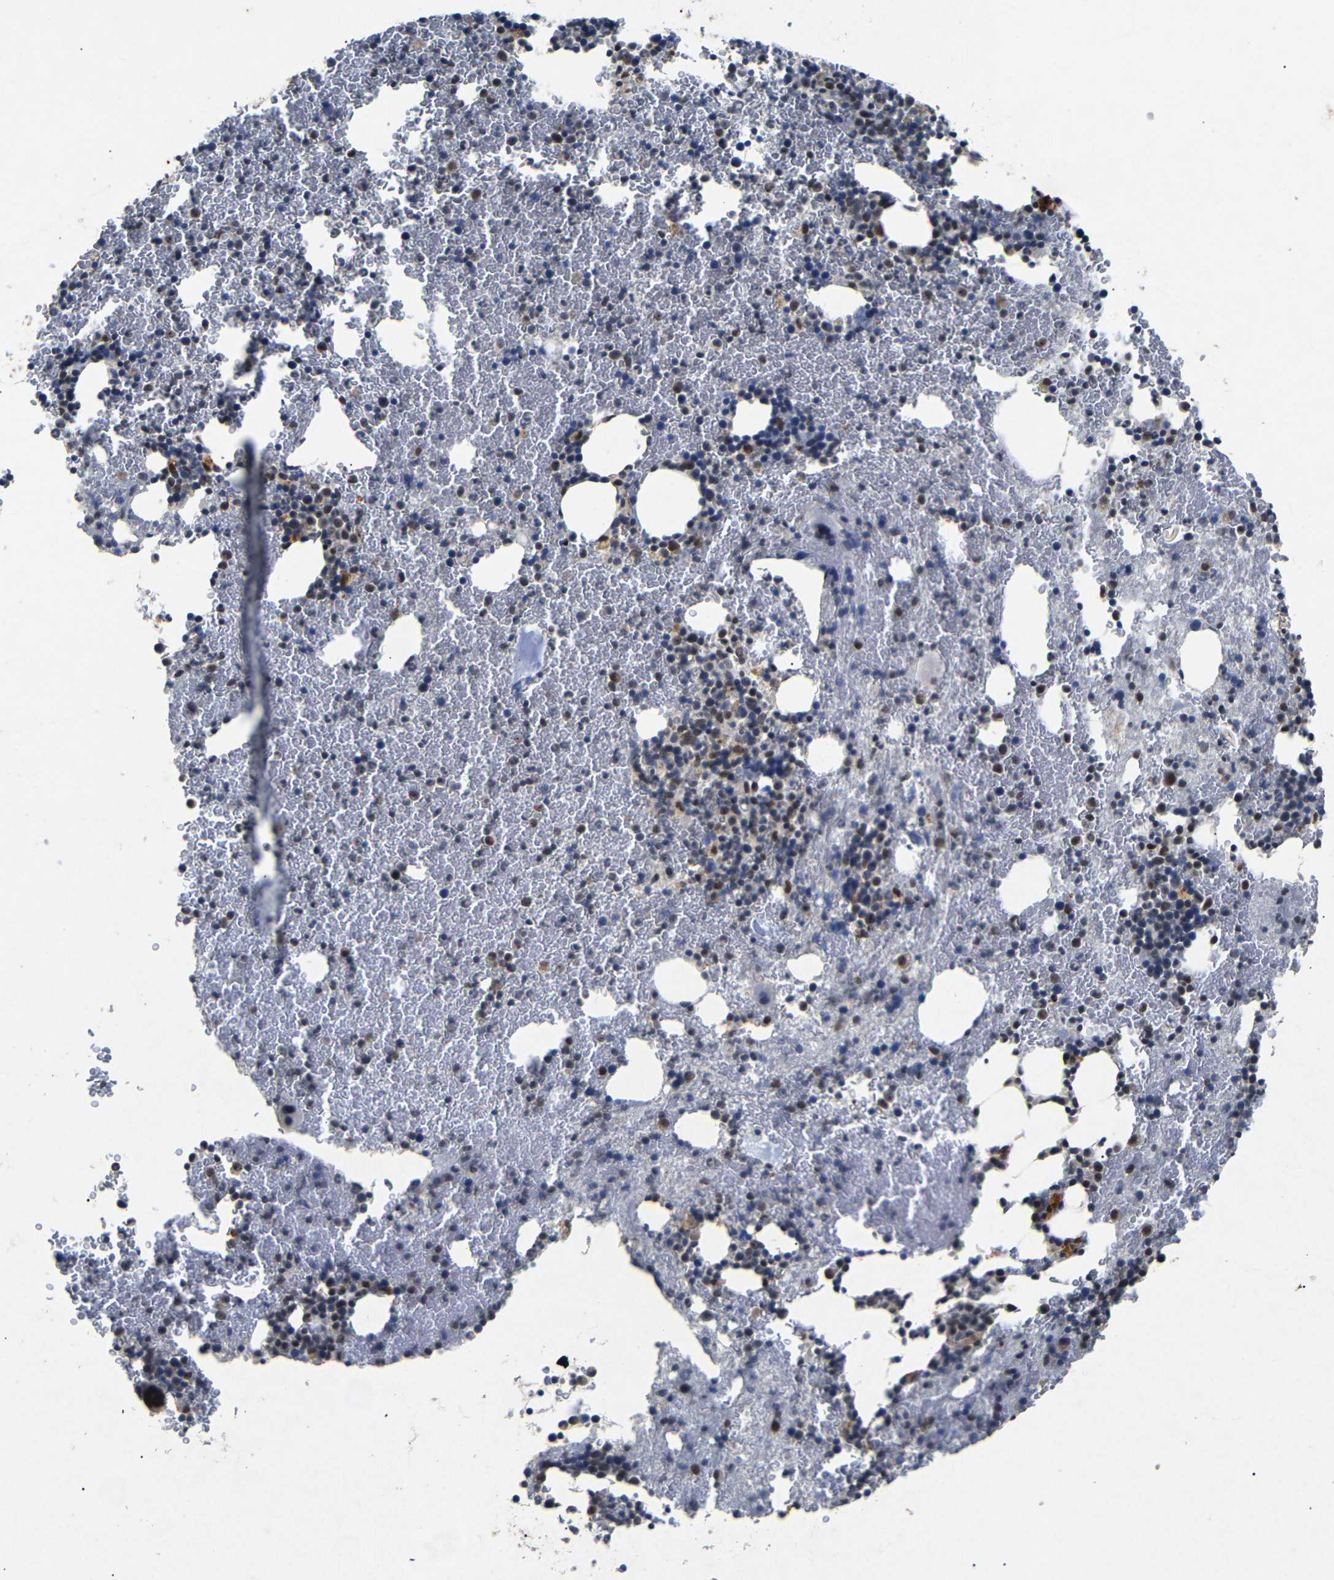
{"staining": {"intensity": "moderate", "quantity": "25%-75%", "location": "nuclear"}, "tissue": "bone marrow", "cell_type": "Hematopoietic cells", "image_type": "normal", "snomed": [{"axis": "morphology", "description": "Normal tissue, NOS"}, {"axis": "morphology", "description": "Inflammation, NOS"}, {"axis": "topography", "description": "Bone marrow"}], "caption": "Benign bone marrow shows moderate nuclear expression in approximately 25%-75% of hematopoietic cells Using DAB (3,3'-diaminobenzidine) (brown) and hematoxylin (blue) stains, captured at high magnification using brightfield microscopy..", "gene": "PARN", "patient": {"sex": "female", "age": 17}}